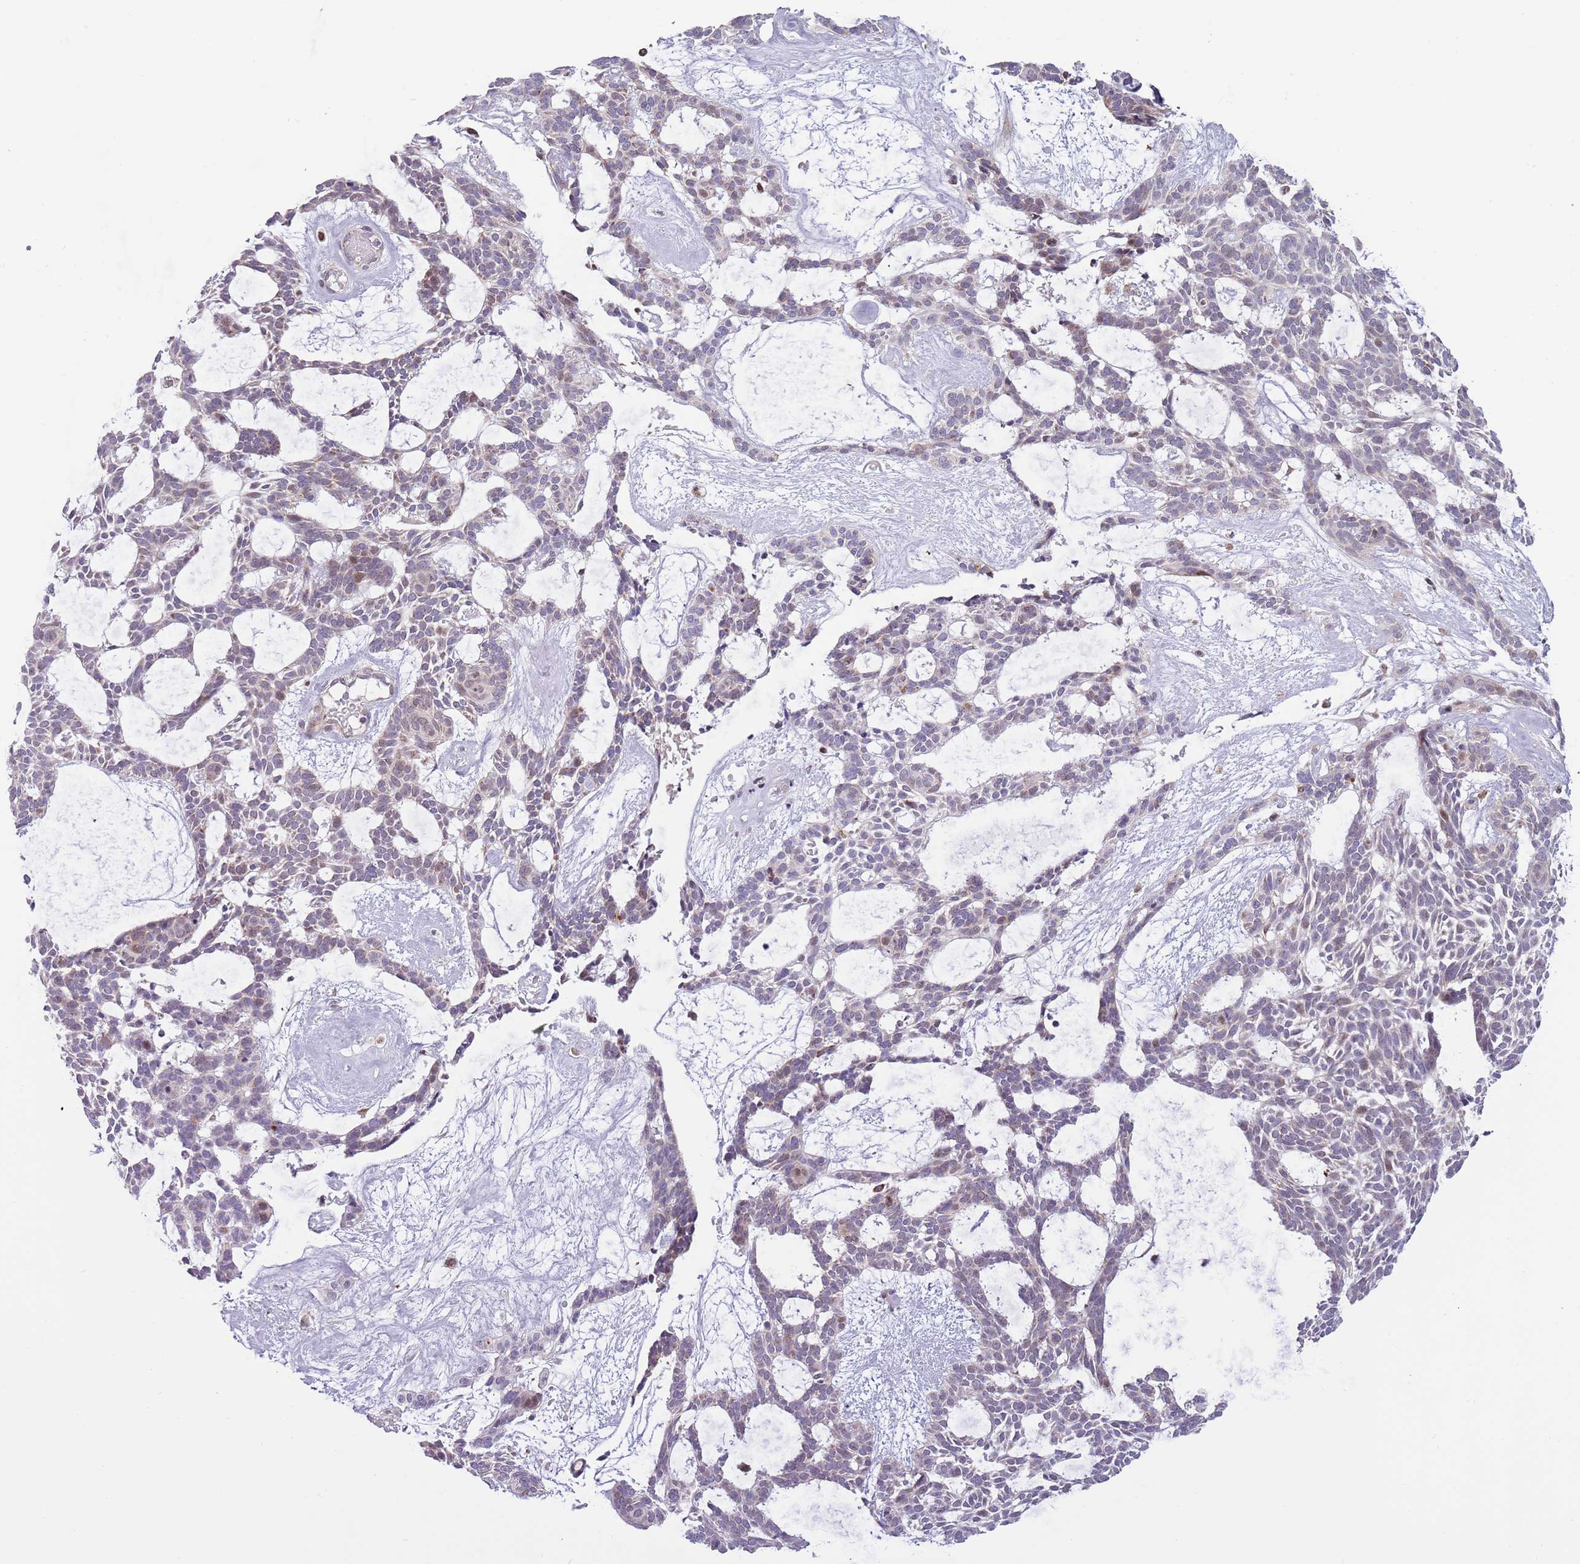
{"staining": {"intensity": "moderate", "quantity": "<25%", "location": "nuclear"}, "tissue": "skin cancer", "cell_type": "Tumor cells", "image_type": "cancer", "snomed": [{"axis": "morphology", "description": "Basal cell carcinoma"}, {"axis": "topography", "description": "Skin"}], "caption": "Human skin basal cell carcinoma stained with a brown dye exhibits moderate nuclear positive staining in about <25% of tumor cells.", "gene": "MLLT11", "patient": {"sex": "male", "age": 61}}